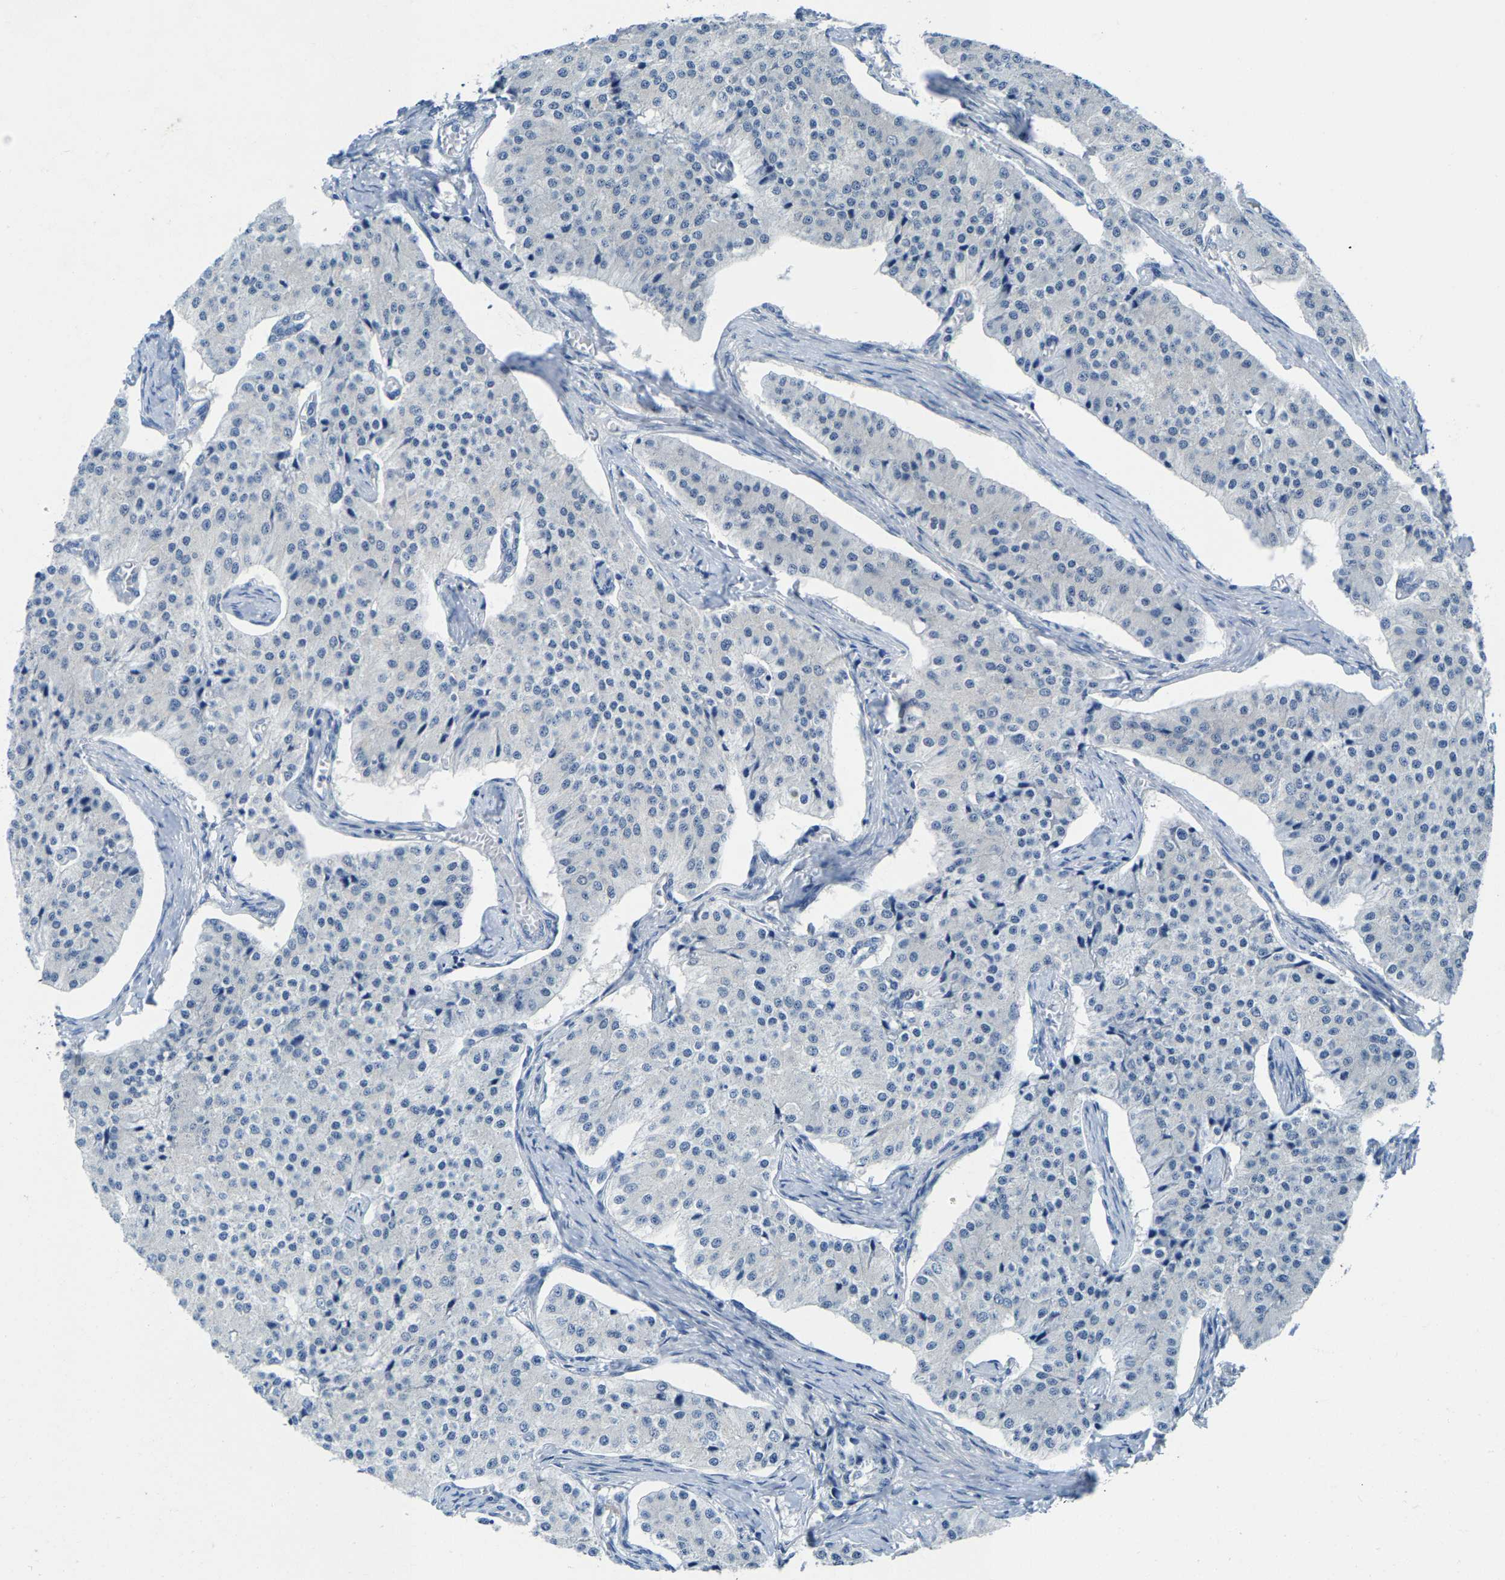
{"staining": {"intensity": "negative", "quantity": "none", "location": "none"}, "tissue": "carcinoid", "cell_type": "Tumor cells", "image_type": "cancer", "snomed": [{"axis": "morphology", "description": "Carcinoid, malignant, NOS"}, {"axis": "topography", "description": "Colon"}], "caption": "The photomicrograph reveals no significant positivity in tumor cells of malignant carcinoid.", "gene": "SSH3", "patient": {"sex": "female", "age": 52}}